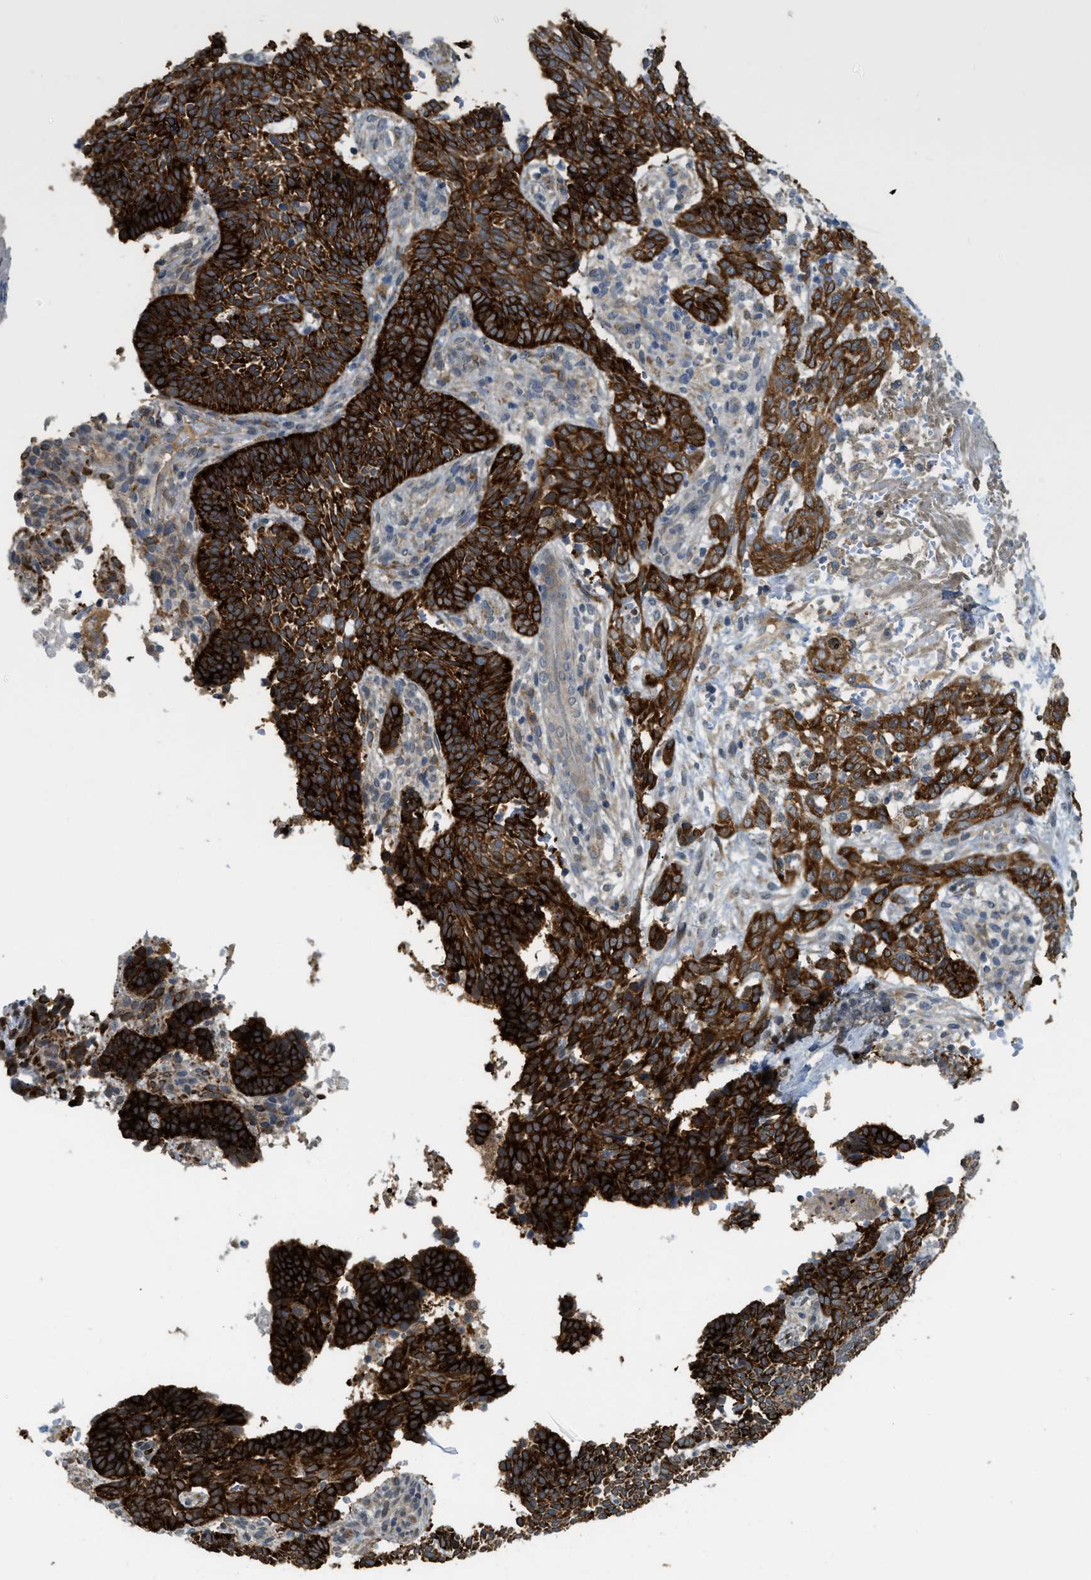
{"staining": {"intensity": "strong", "quantity": ">75%", "location": "cytoplasmic/membranous"}, "tissue": "skin cancer", "cell_type": "Tumor cells", "image_type": "cancer", "snomed": [{"axis": "morphology", "description": "Normal tissue, NOS"}, {"axis": "morphology", "description": "Basal cell carcinoma"}, {"axis": "topography", "description": "Skin"}], "caption": "The immunohistochemical stain highlights strong cytoplasmic/membranous positivity in tumor cells of skin basal cell carcinoma tissue. (DAB = brown stain, brightfield microscopy at high magnification).", "gene": "IGF2BP2", "patient": {"sex": "male", "age": 87}}